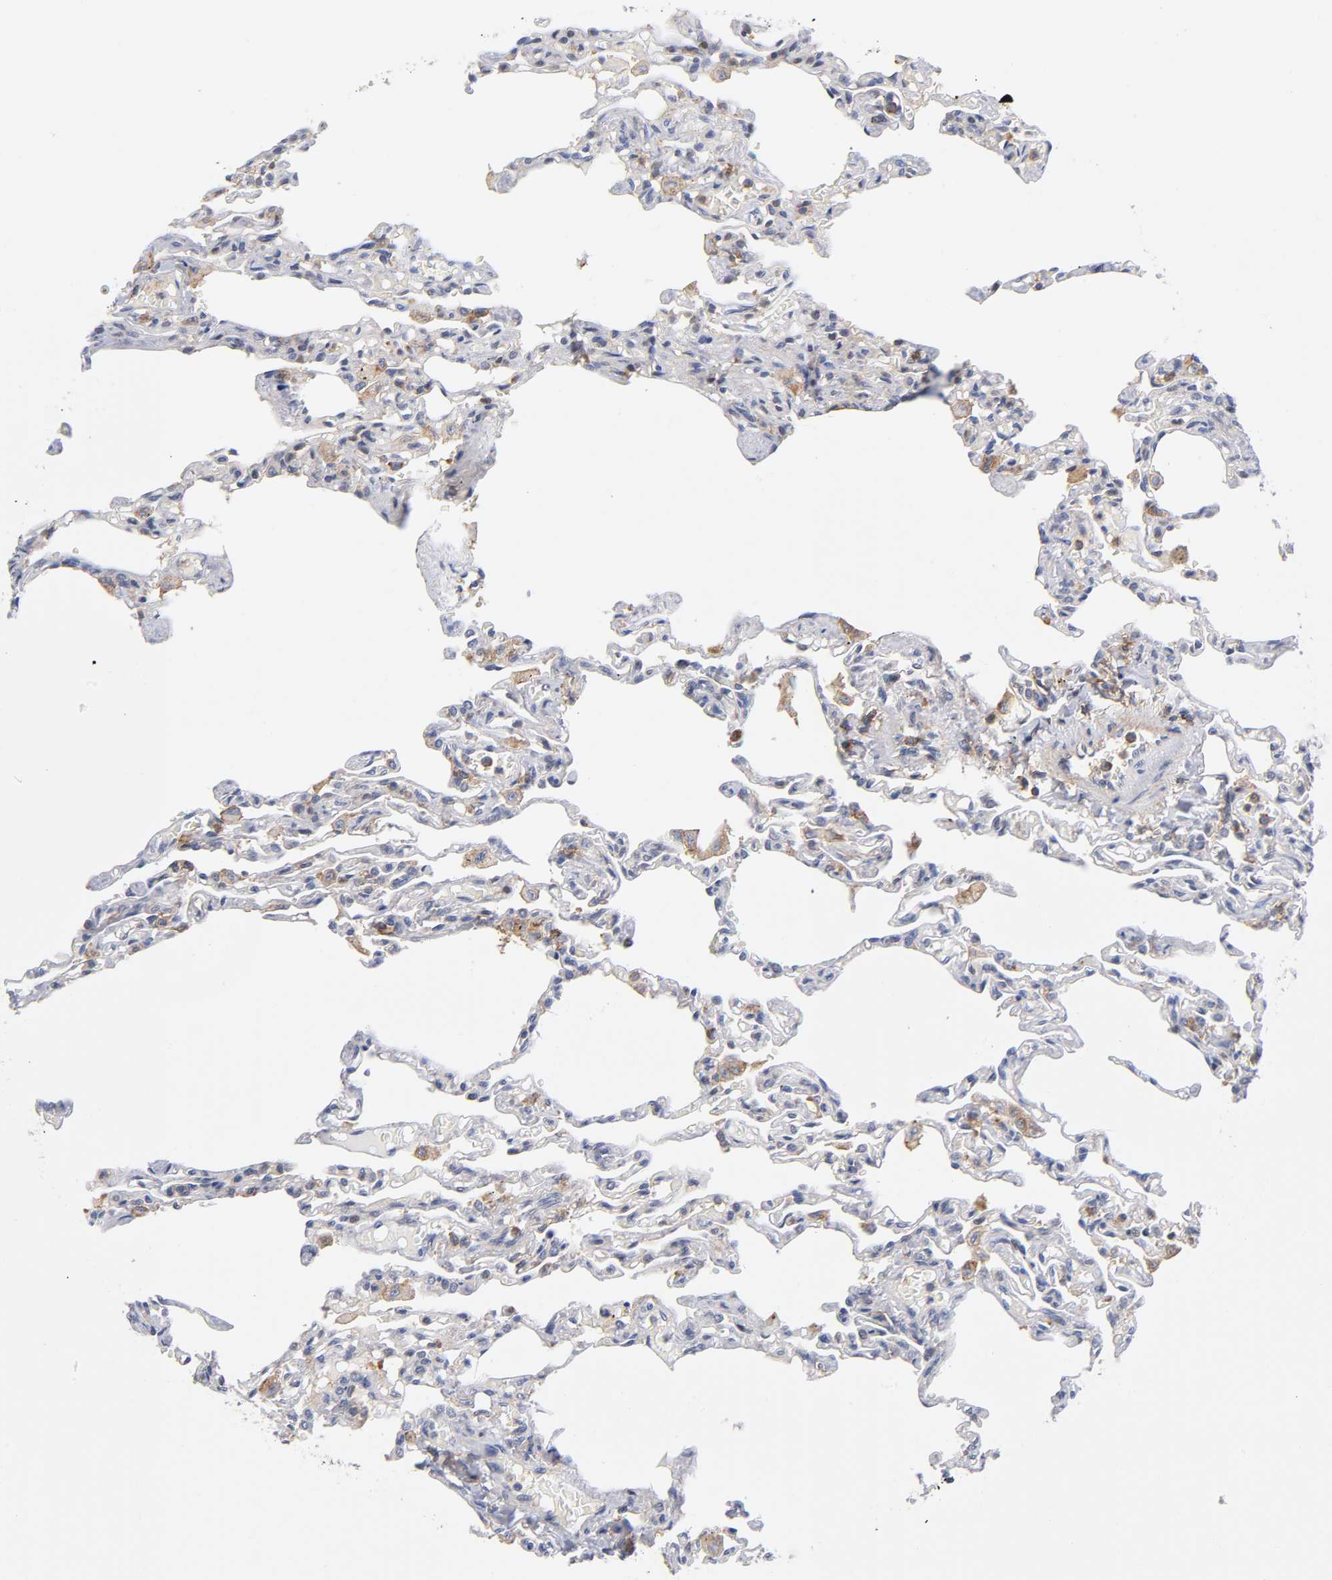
{"staining": {"intensity": "weak", "quantity": "<25%", "location": "cytoplasmic/membranous"}, "tissue": "lung", "cell_type": "Alveolar cells", "image_type": "normal", "snomed": [{"axis": "morphology", "description": "Normal tissue, NOS"}, {"axis": "topography", "description": "Lung"}], "caption": "The histopathology image shows no staining of alveolar cells in unremarkable lung.", "gene": "ANXA7", "patient": {"sex": "male", "age": 21}}